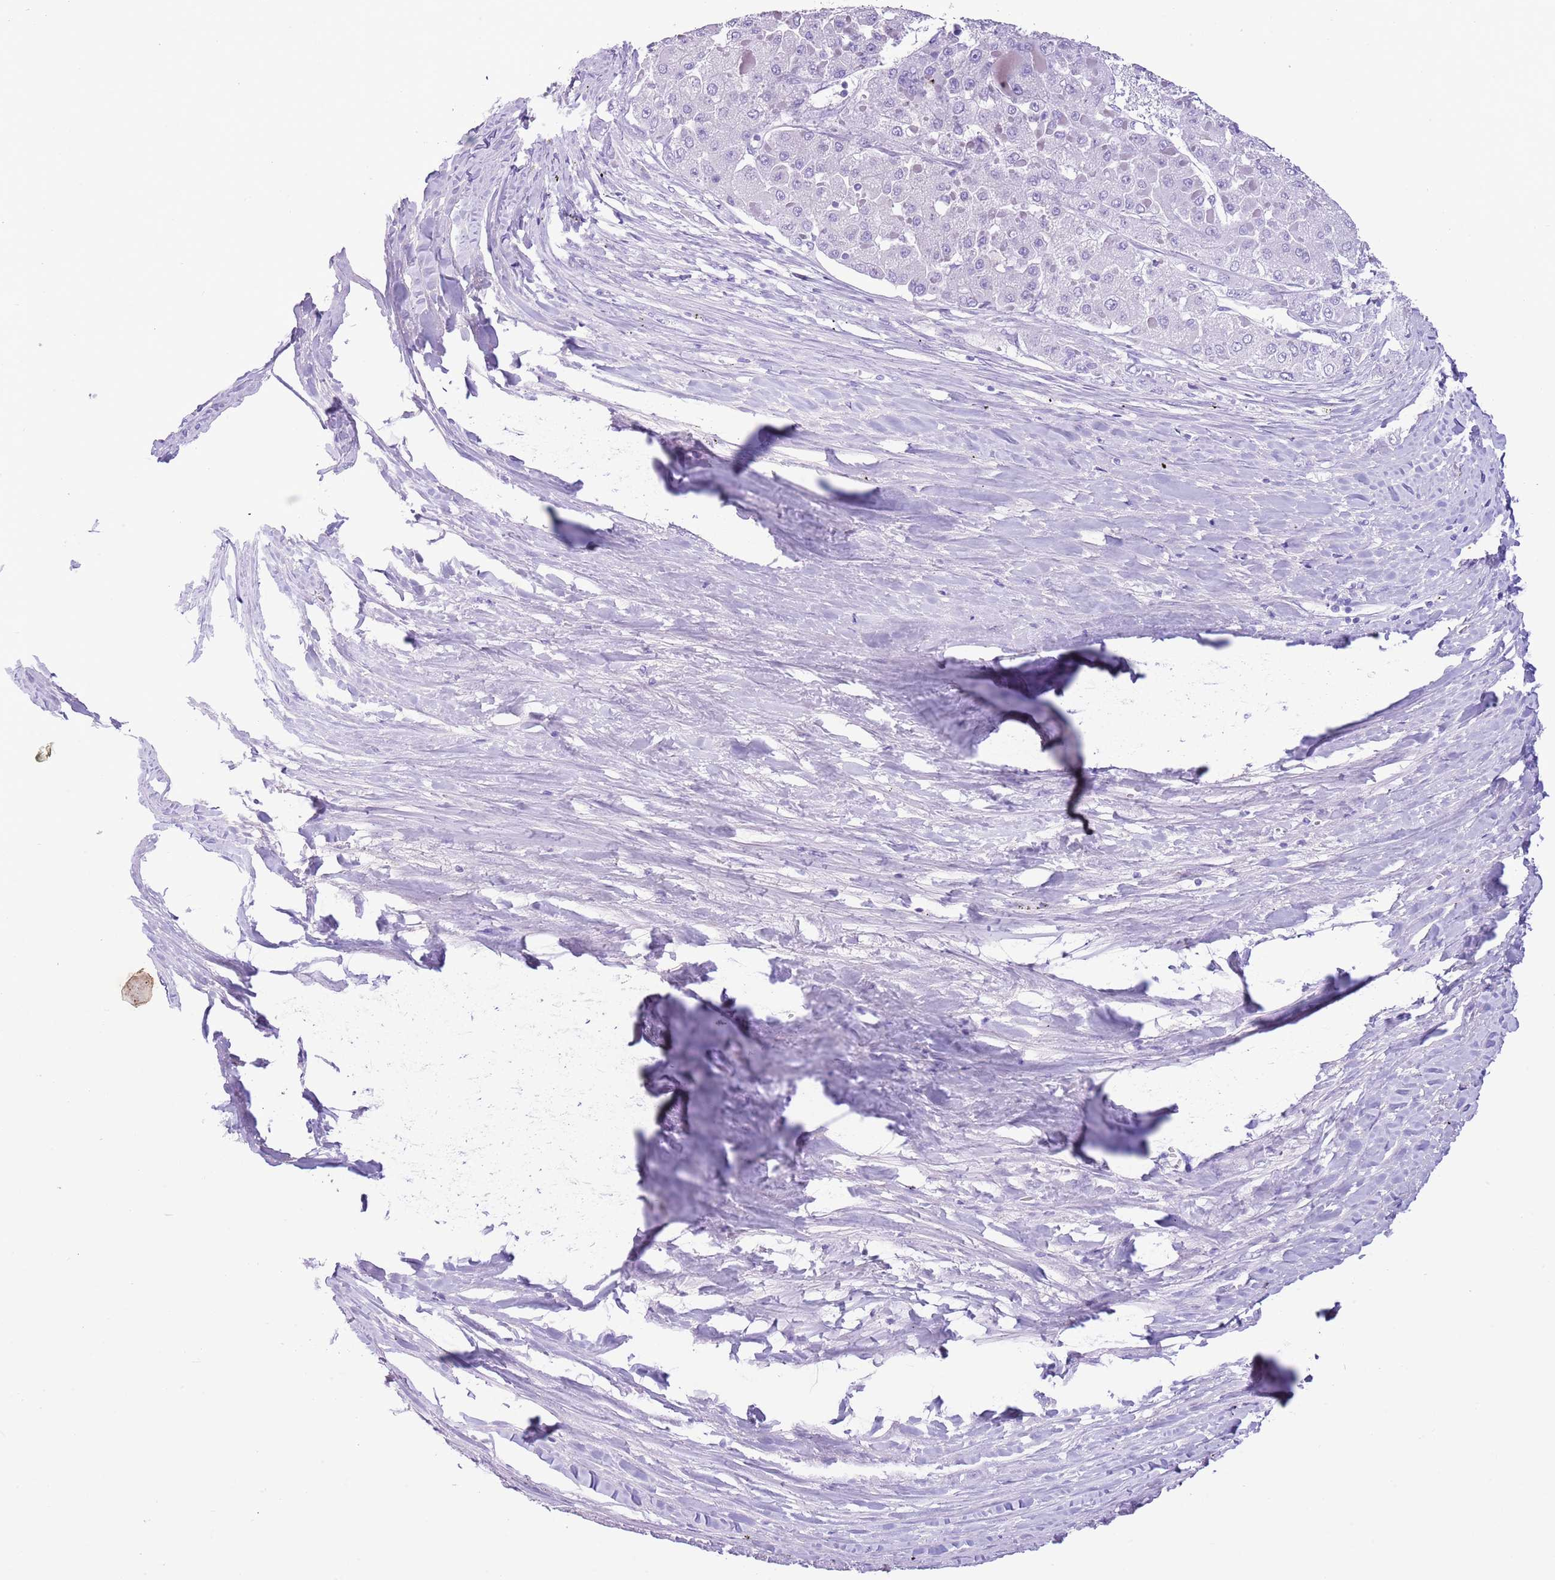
{"staining": {"intensity": "negative", "quantity": "none", "location": "none"}, "tissue": "liver cancer", "cell_type": "Tumor cells", "image_type": "cancer", "snomed": [{"axis": "morphology", "description": "Carcinoma, Hepatocellular, NOS"}, {"axis": "topography", "description": "Liver"}], "caption": "The IHC image has no significant expression in tumor cells of liver hepatocellular carcinoma tissue. The staining was performed using DAB to visualize the protein expression in brown, while the nuclei were stained in blue with hematoxylin (Magnification: 20x).", "gene": "TBC1D10B", "patient": {"sex": "female", "age": 73}}